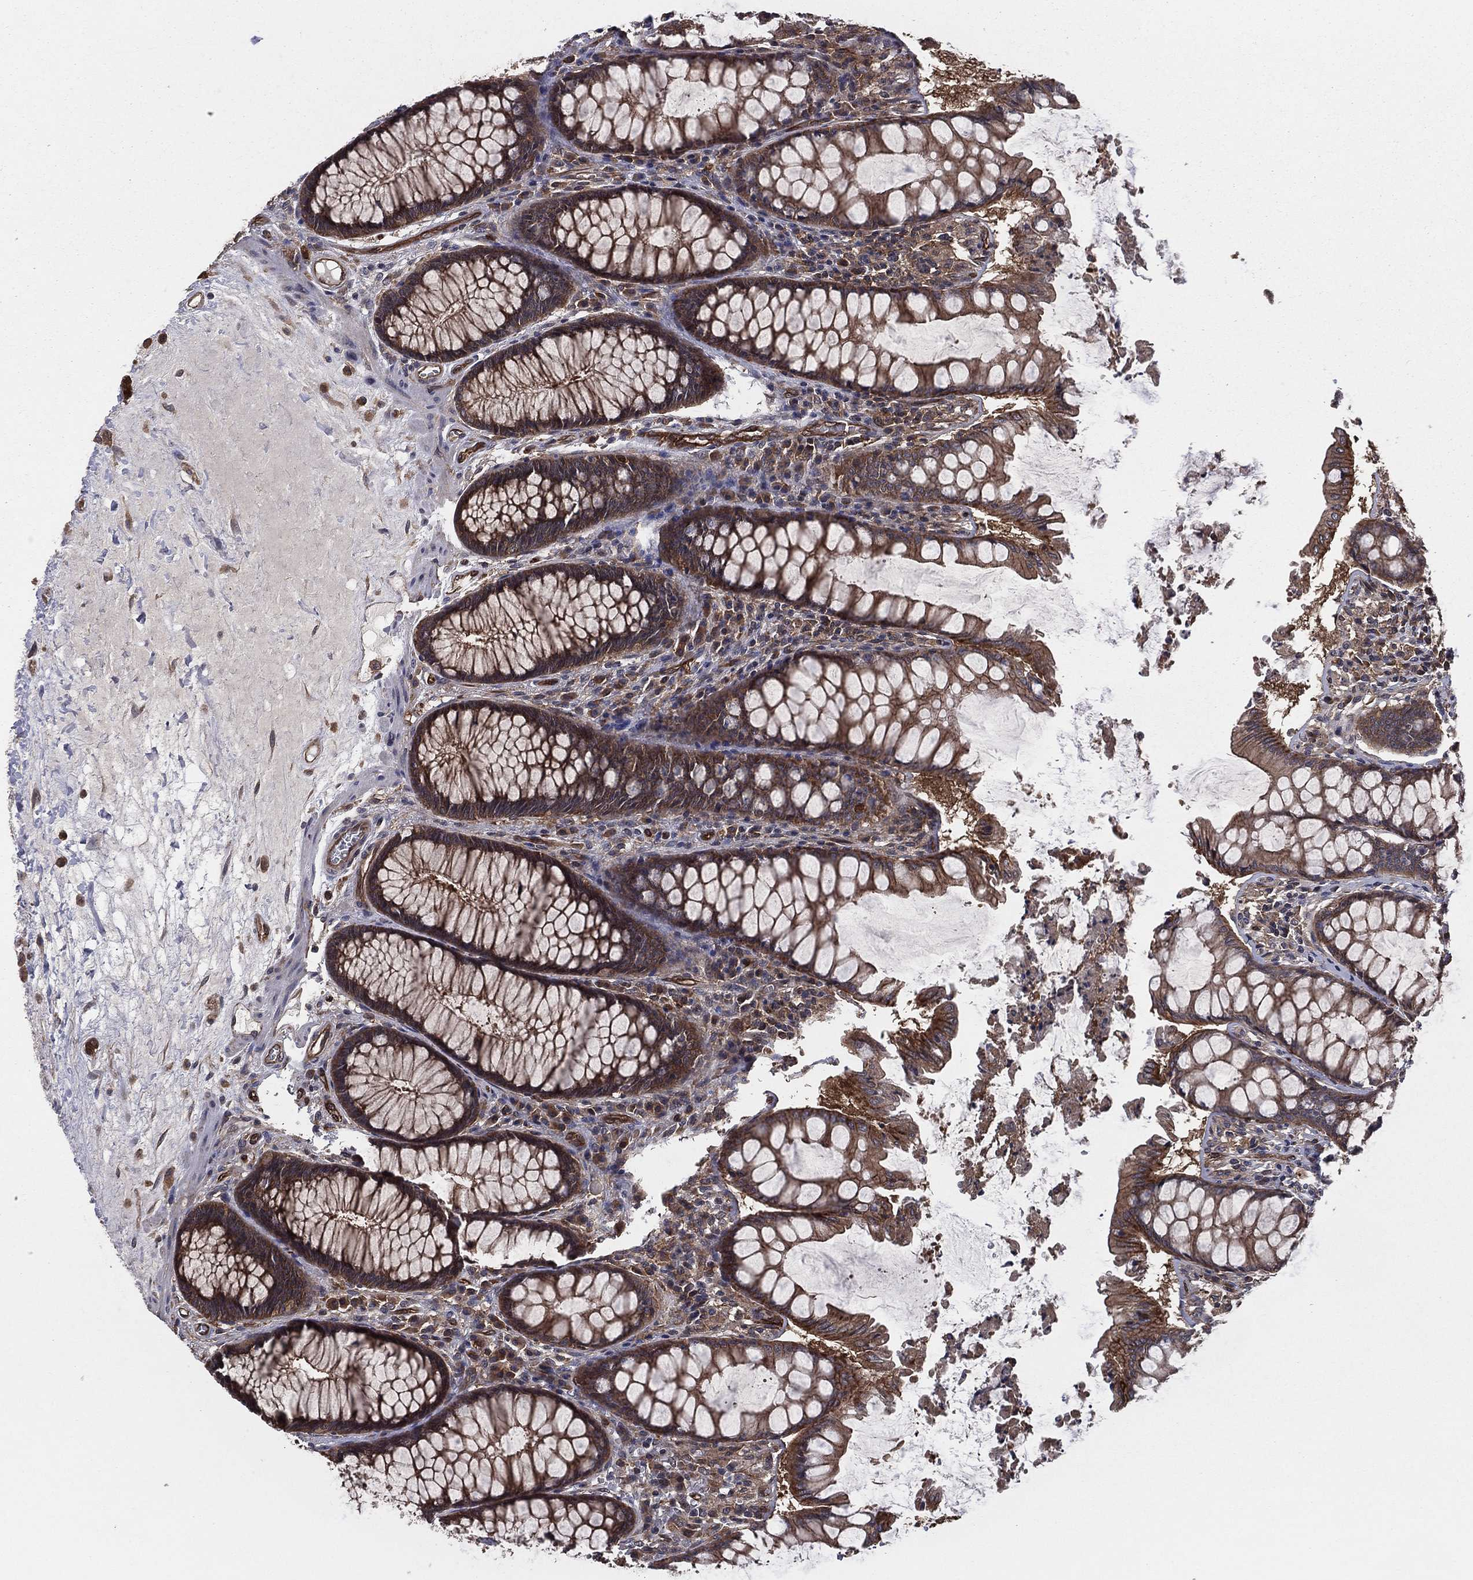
{"staining": {"intensity": "moderate", "quantity": "25%-75%", "location": "cytoplasmic/membranous"}, "tissue": "colon", "cell_type": "Endothelial cells", "image_type": "normal", "snomed": [{"axis": "morphology", "description": "Normal tissue, NOS"}, {"axis": "topography", "description": "Colon"}], "caption": "Immunohistochemistry of benign colon exhibits medium levels of moderate cytoplasmic/membranous staining in approximately 25%-75% of endothelial cells.", "gene": "CERT1", "patient": {"sex": "female", "age": 65}}